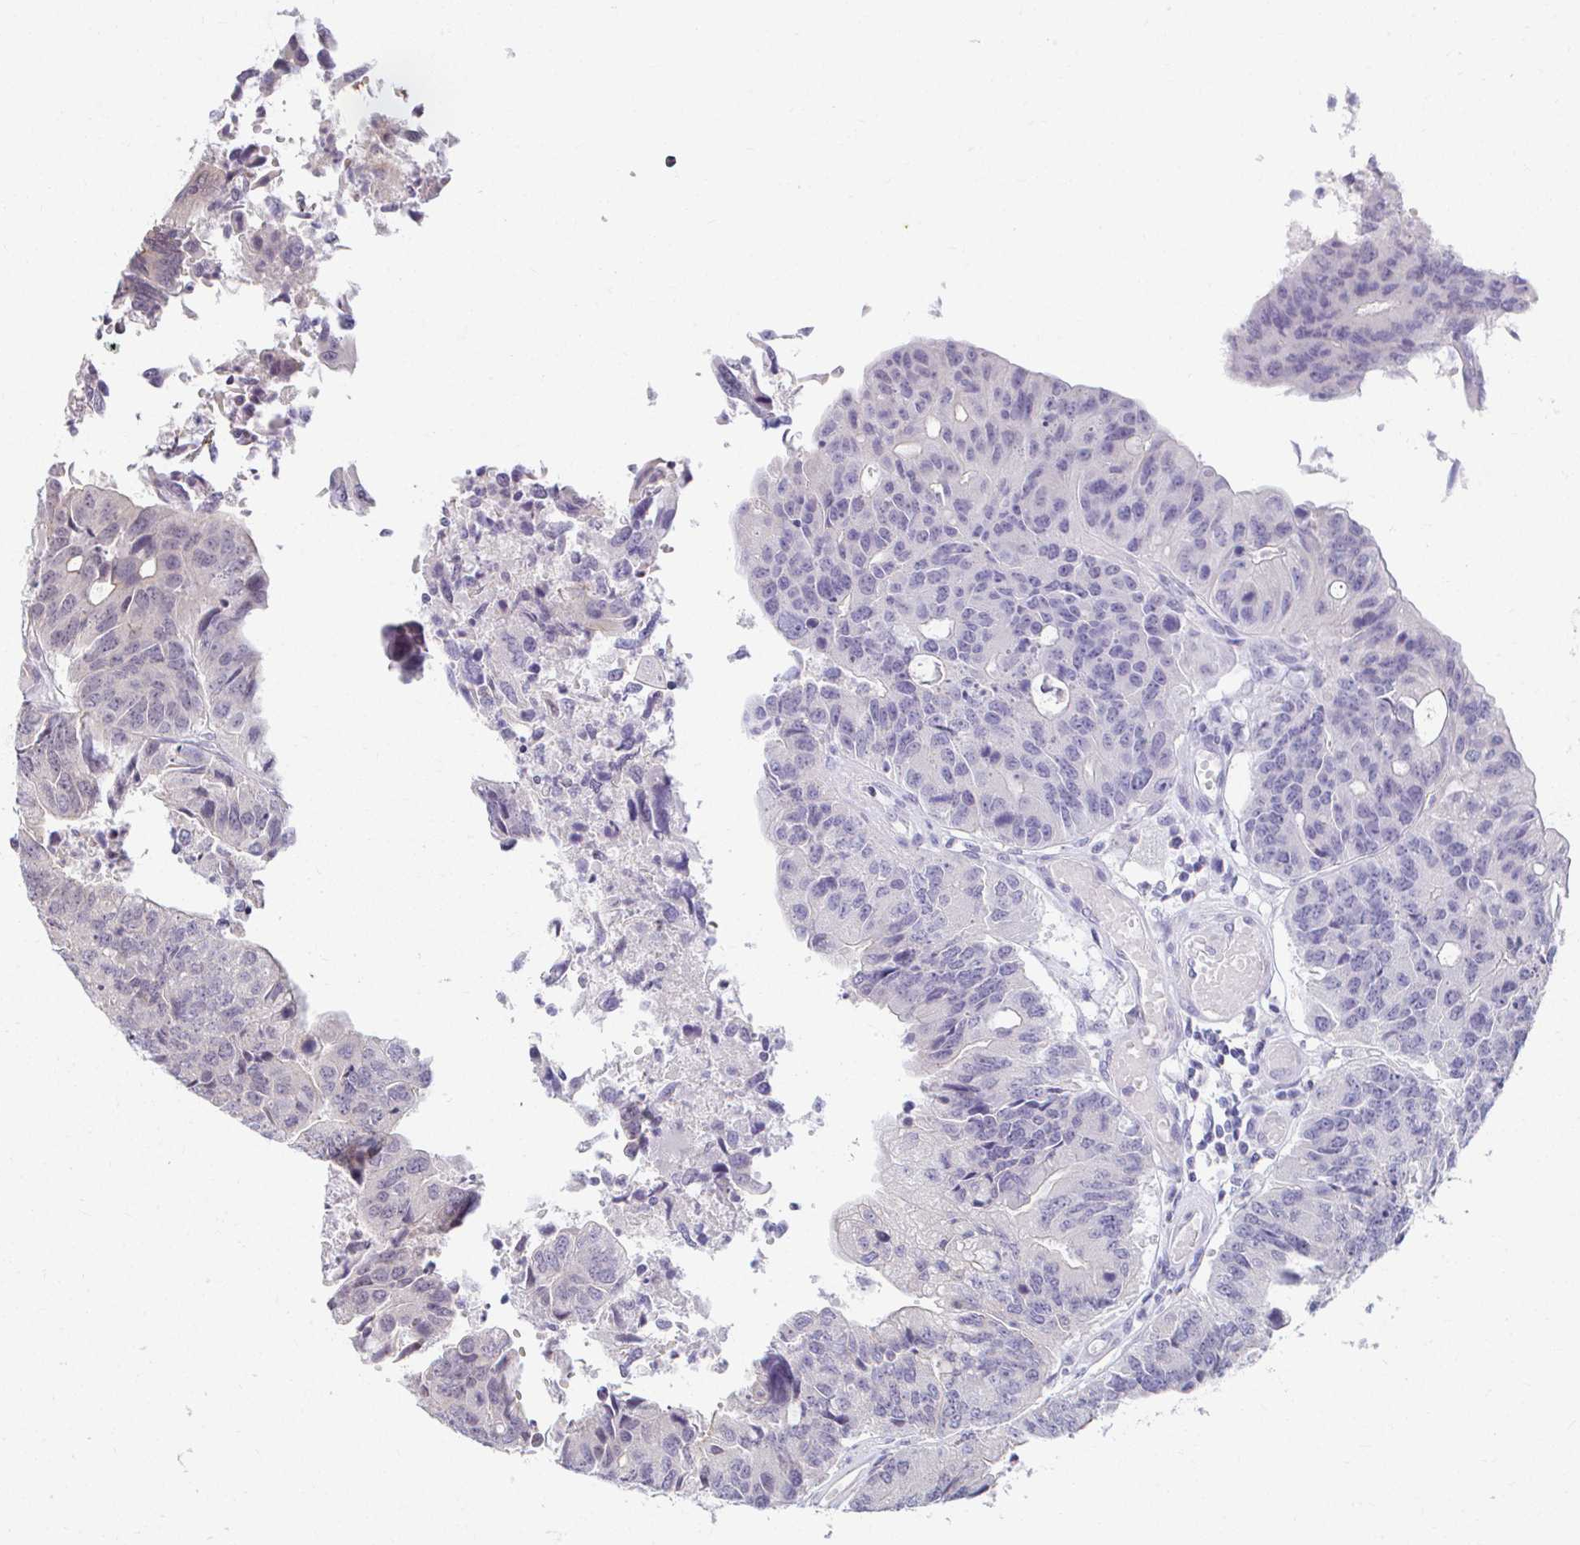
{"staining": {"intensity": "negative", "quantity": "none", "location": "none"}, "tissue": "colorectal cancer", "cell_type": "Tumor cells", "image_type": "cancer", "snomed": [{"axis": "morphology", "description": "Adenocarcinoma, NOS"}, {"axis": "topography", "description": "Colon"}], "caption": "Immunohistochemistry micrograph of neoplastic tissue: colorectal cancer stained with DAB reveals no significant protein positivity in tumor cells.", "gene": "ANK3", "patient": {"sex": "female", "age": 67}}